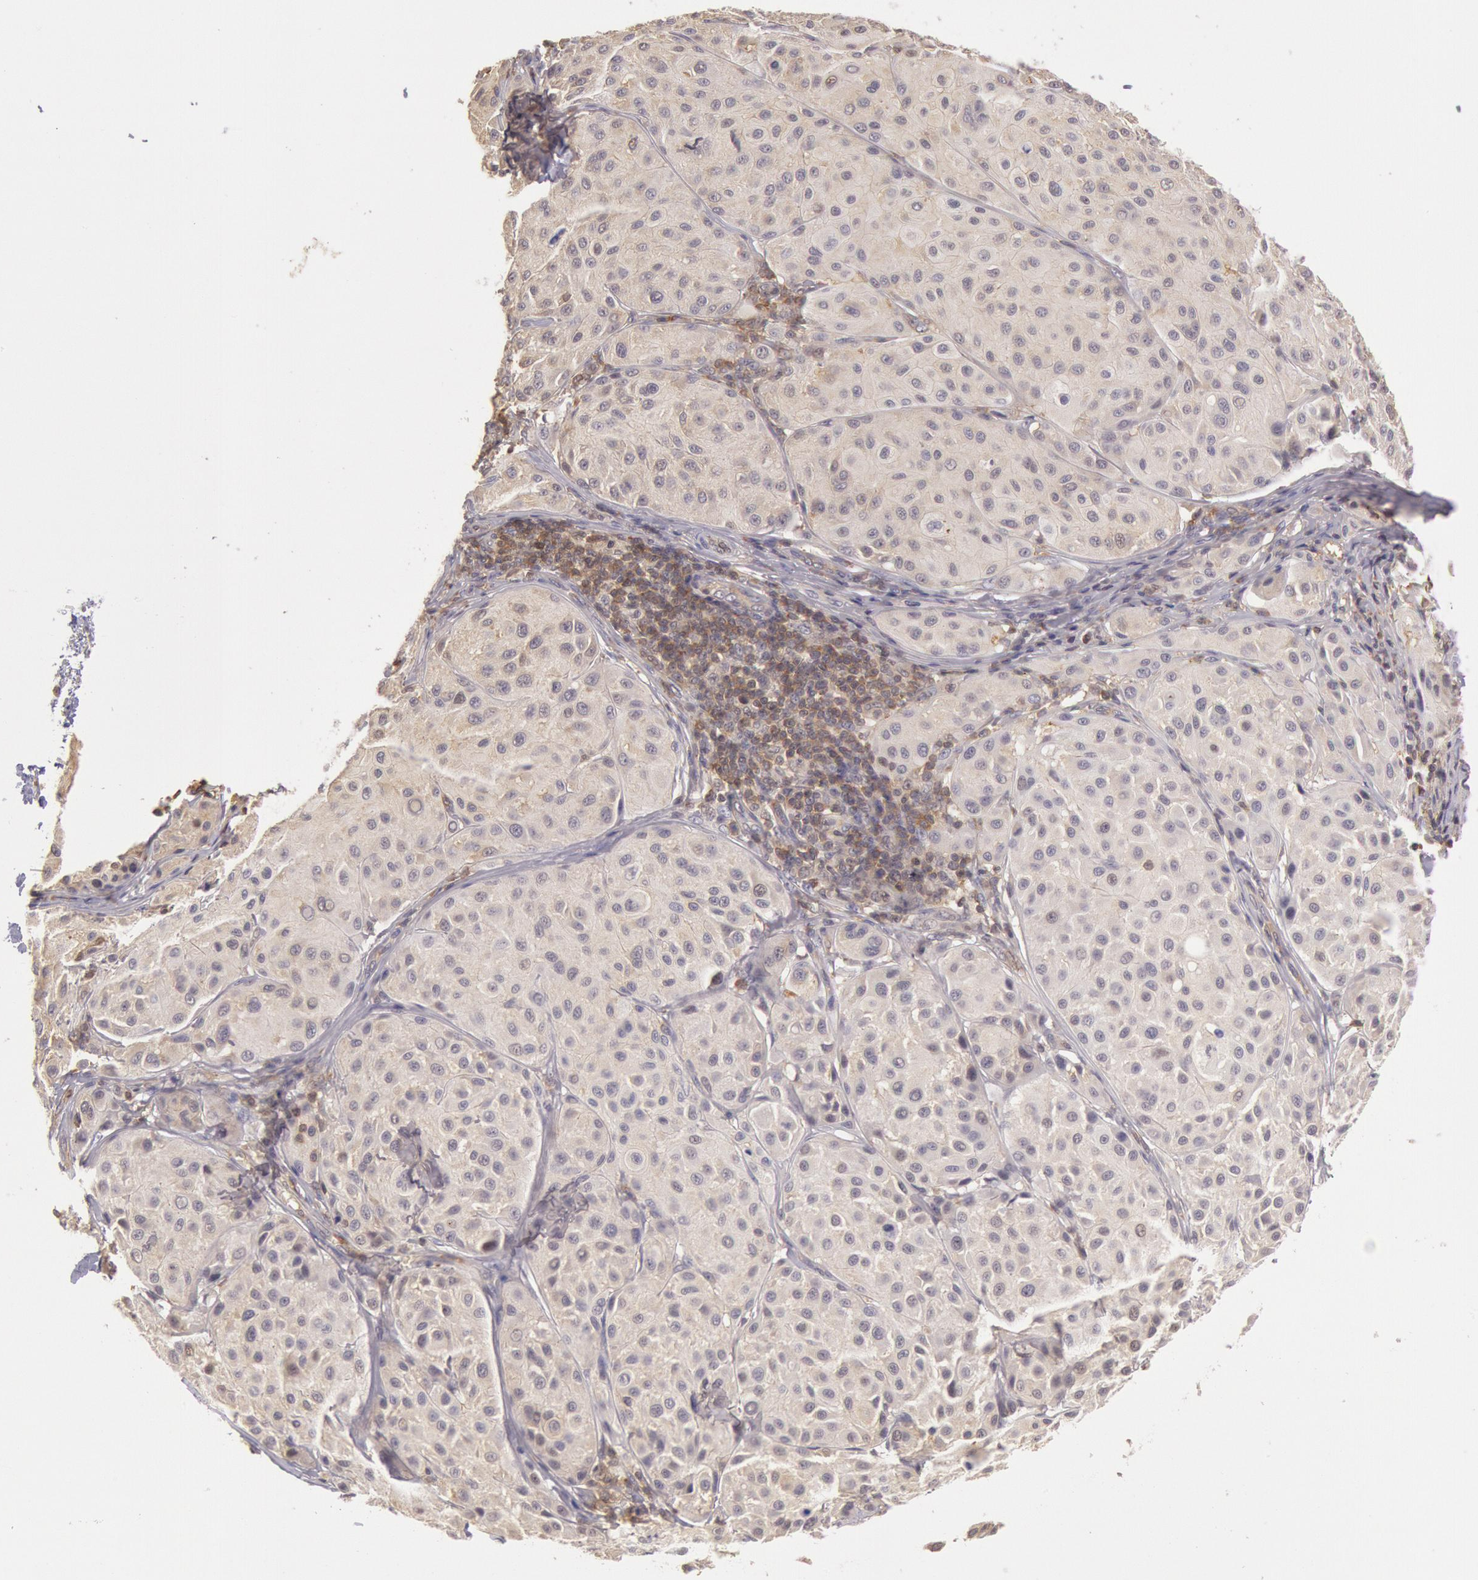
{"staining": {"intensity": "weak", "quantity": "<25%", "location": "cytoplasmic/membranous"}, "tissue": "melanoma", "cell_type": "Tumor cells", "image_type": "cancer", "snomed": [{"axis": "morphology", "description": "Malignant melanoma, NOS"}, {"axis": "topography", "description": "Skin"}], "caption": "Malignant melanoma was stained to show a protein in brown. There is no significant expression in tumor cells.", "gene": "HIF1A", "patient": {"sex": "male", "age": 36}}